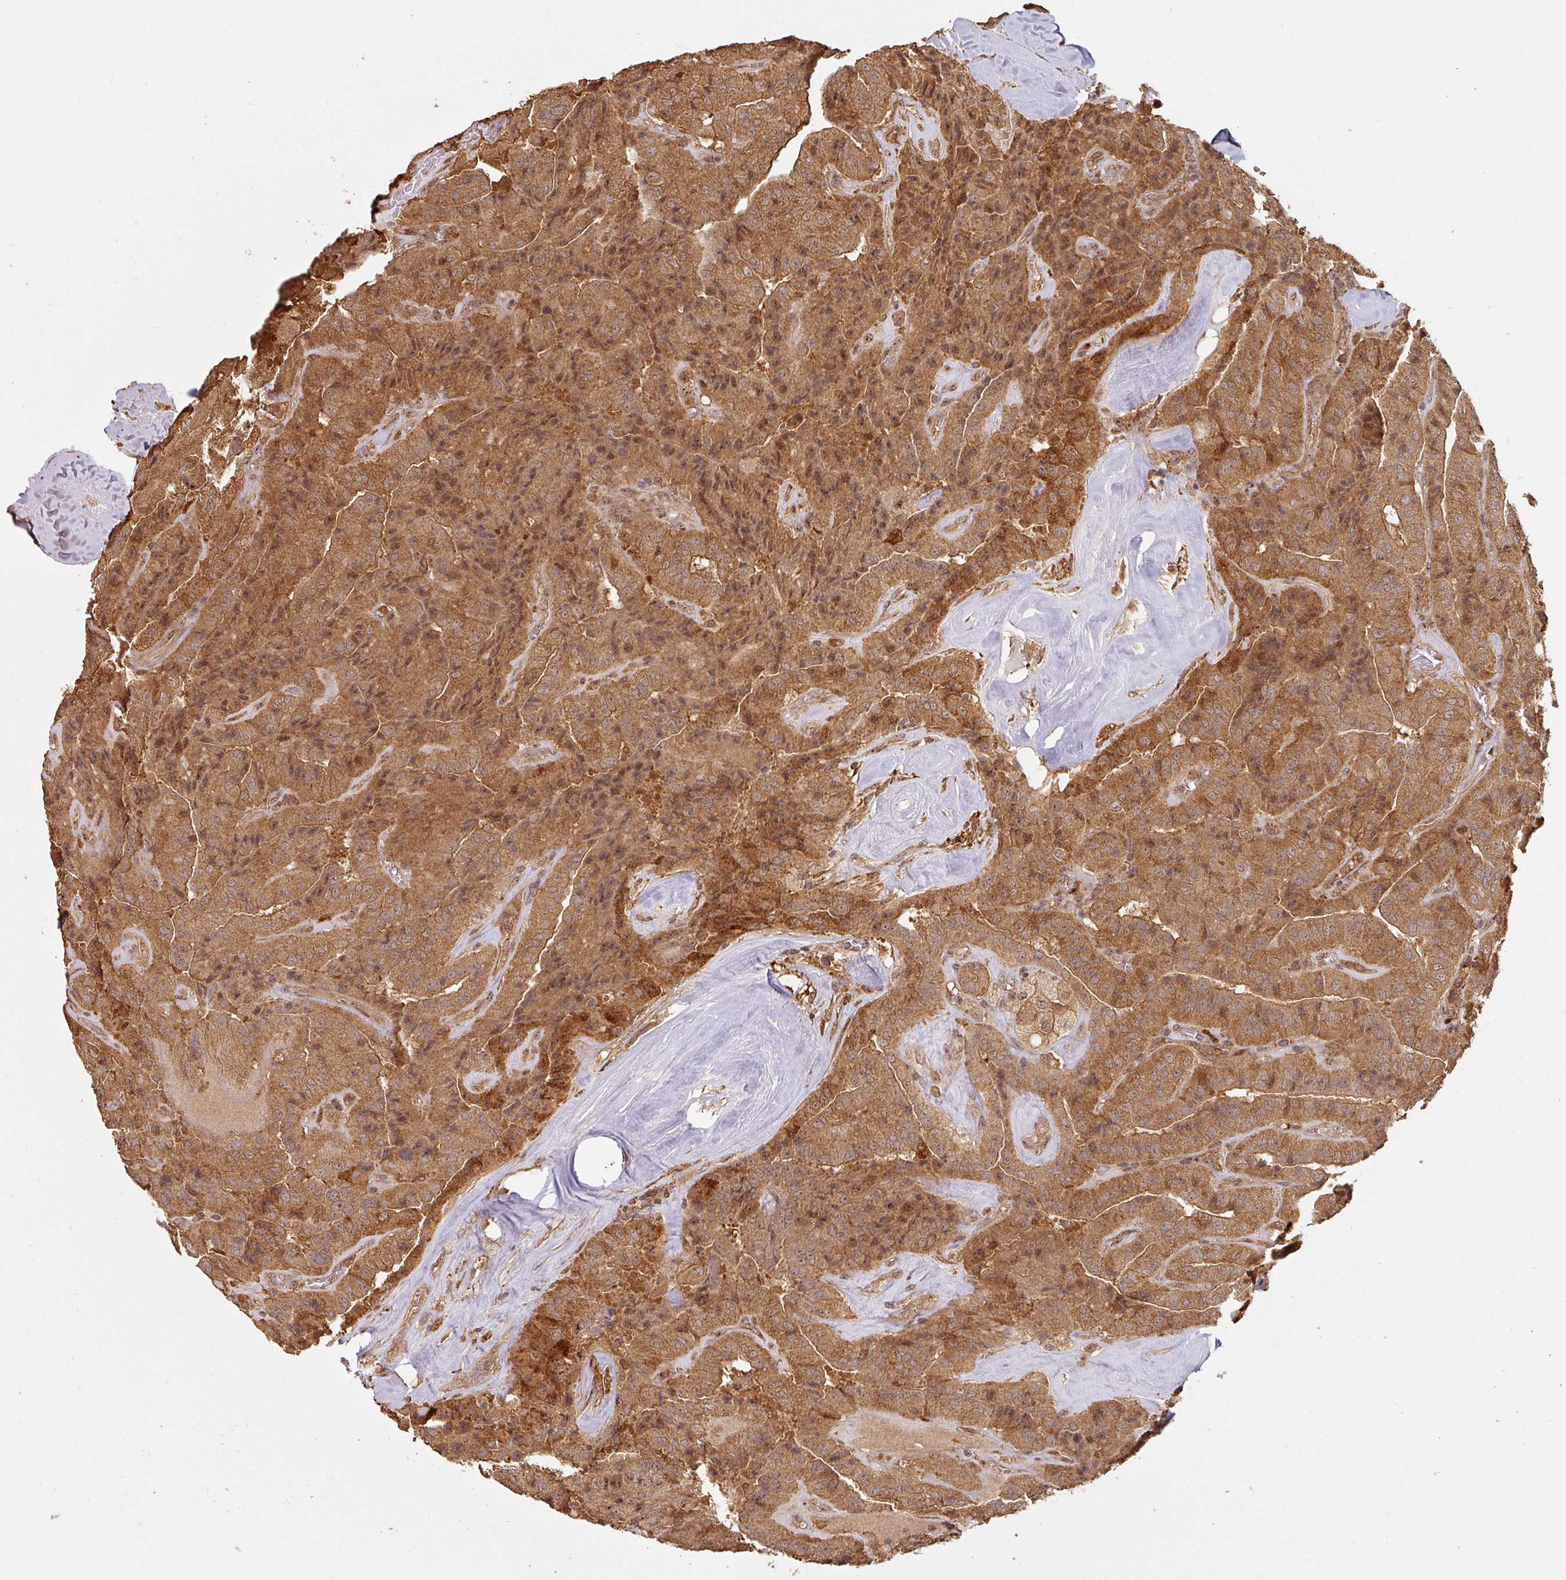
{"staining": {"intensity": "moderate", "quantity": ">75%", "location": "cytoplasmic/membranous,nuclear"}, "tissue": "thyroid cancer", "cell_type": "Tumor cells", "image_type": "cancer", "snomed": [{"axis": "morphology", "description": "Normal tissue, NOS"}, {"axis": "morphology", "description": "Papillary adenocarcinoma, NOS"}, {"axis": "topography", "description": "Thyroid gland"}], "caption": "Immunohistochemistry (IHC) staining of papillary adenocarcinoma (thyroid), which exhibits medium levels of moderate cytoplasmic/membranous and nuclear staining in approximately >75% of tumor cells indicating moderate cytoplasmic/membranous and nuclear protein staining. The staining was performed using DAB (3,3'-diaminobenzidine) (brown) for protein detection and nuclei were counterstained in hematoxylin (blue).", "gene": "ZNF322", "patient": {"sex": "female", "age": 59}}